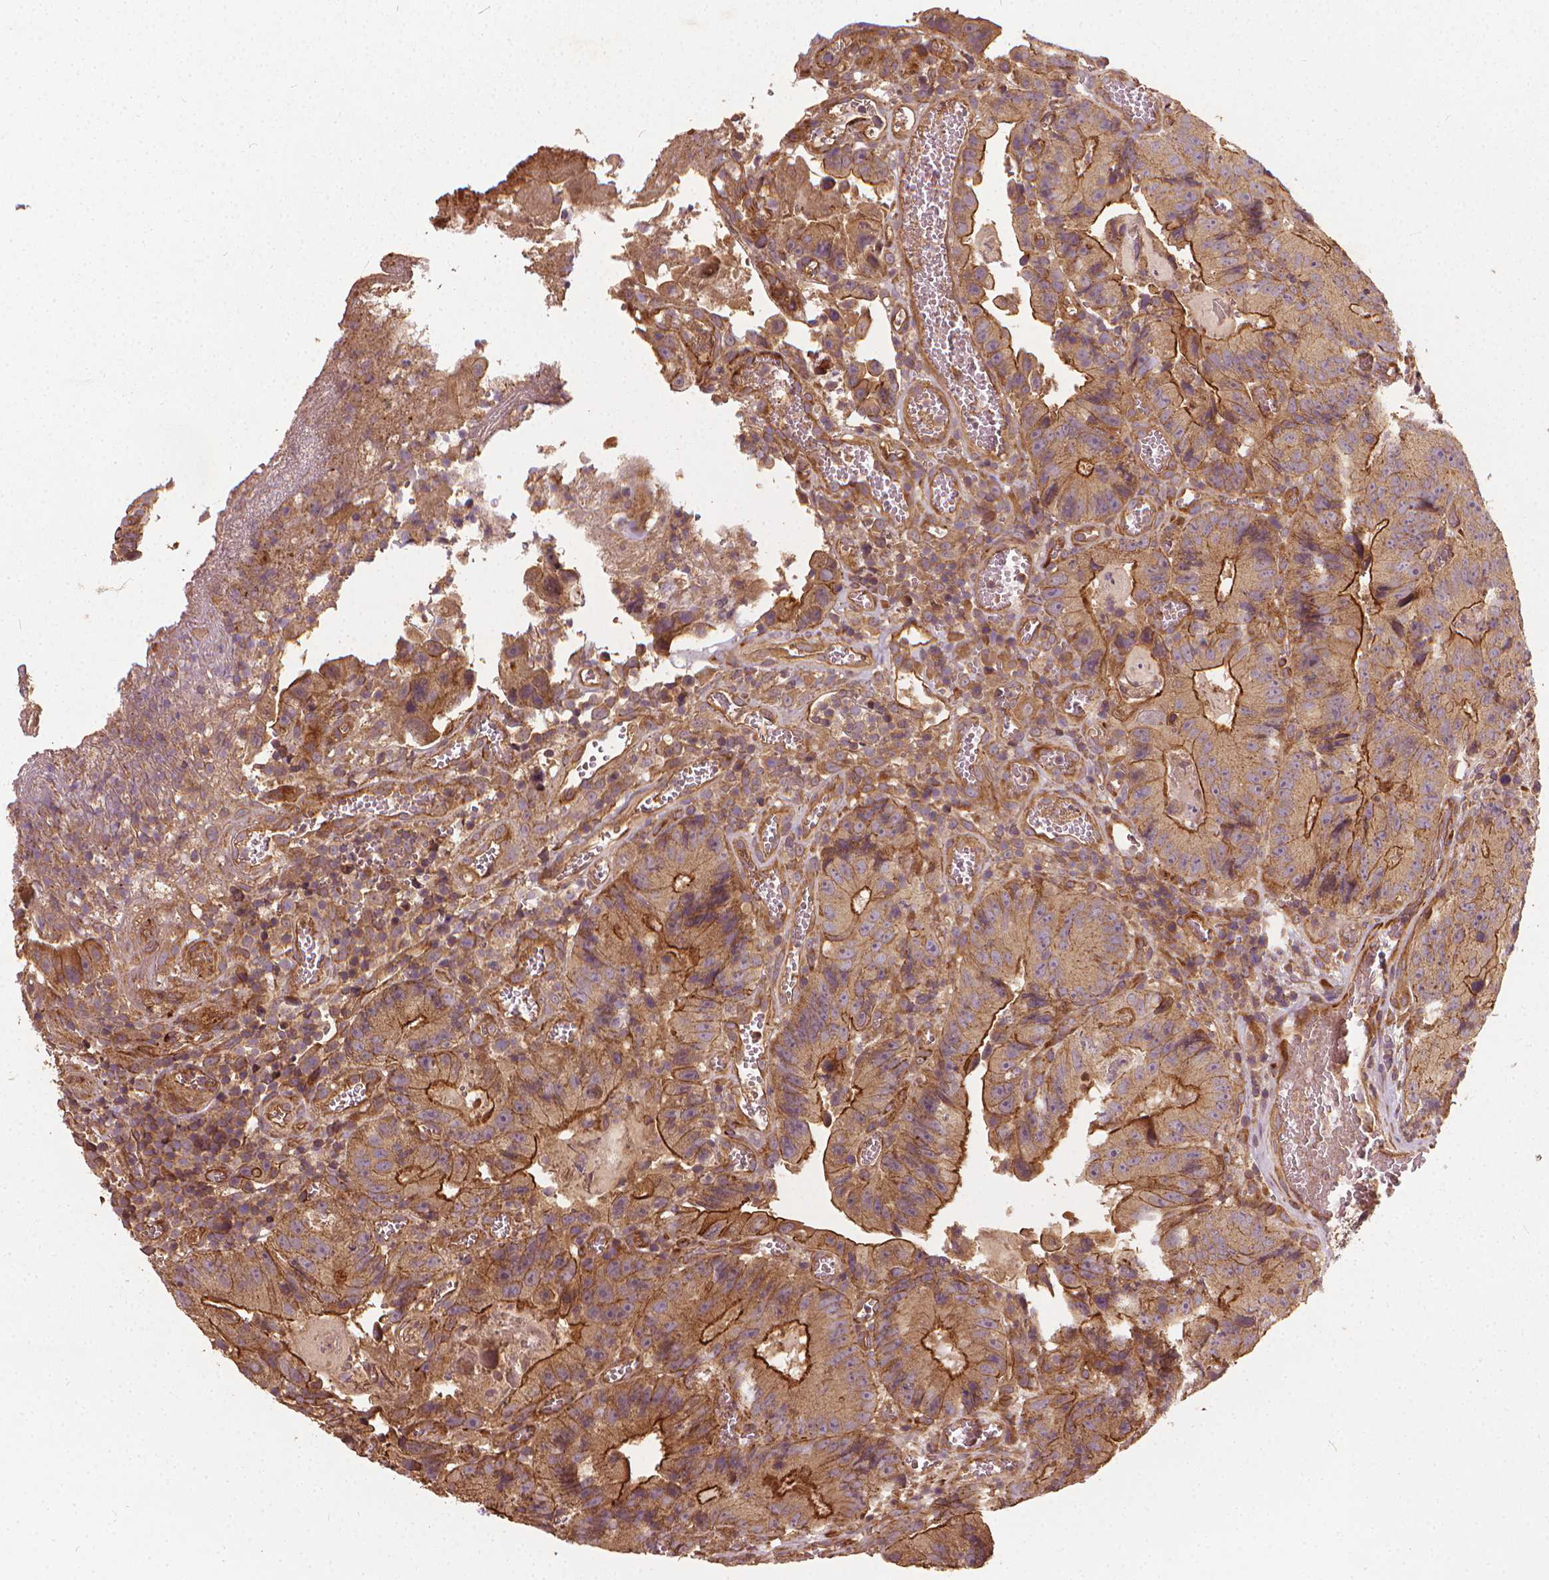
{"staining": {"intensity": "strong", "quantity": ">75%", "location": "cytoplasmic/membranous"}, "tissue": "colorectal cancer", "cell_type": "Tumor cells", "image_type": "cancer", "snomed": [{"axis": "morphology", "description": "Adenocarcinoma, NOS"}, {"axis": "topography", "description": "Colon"}], "caption": "Immunohistochemistry (IHC) image of neoplastic tissue: colorectal adenocarcinoma stained using immunohistochemistry exhibits high levels of strong protein expression localized specifically in the cytoplasmic/membranous of tumor cells, appearing as a cytoplasmic/membranous brown color.", "gene": "UBXN2A", "patient": {"sex": "female", "age": 86}}